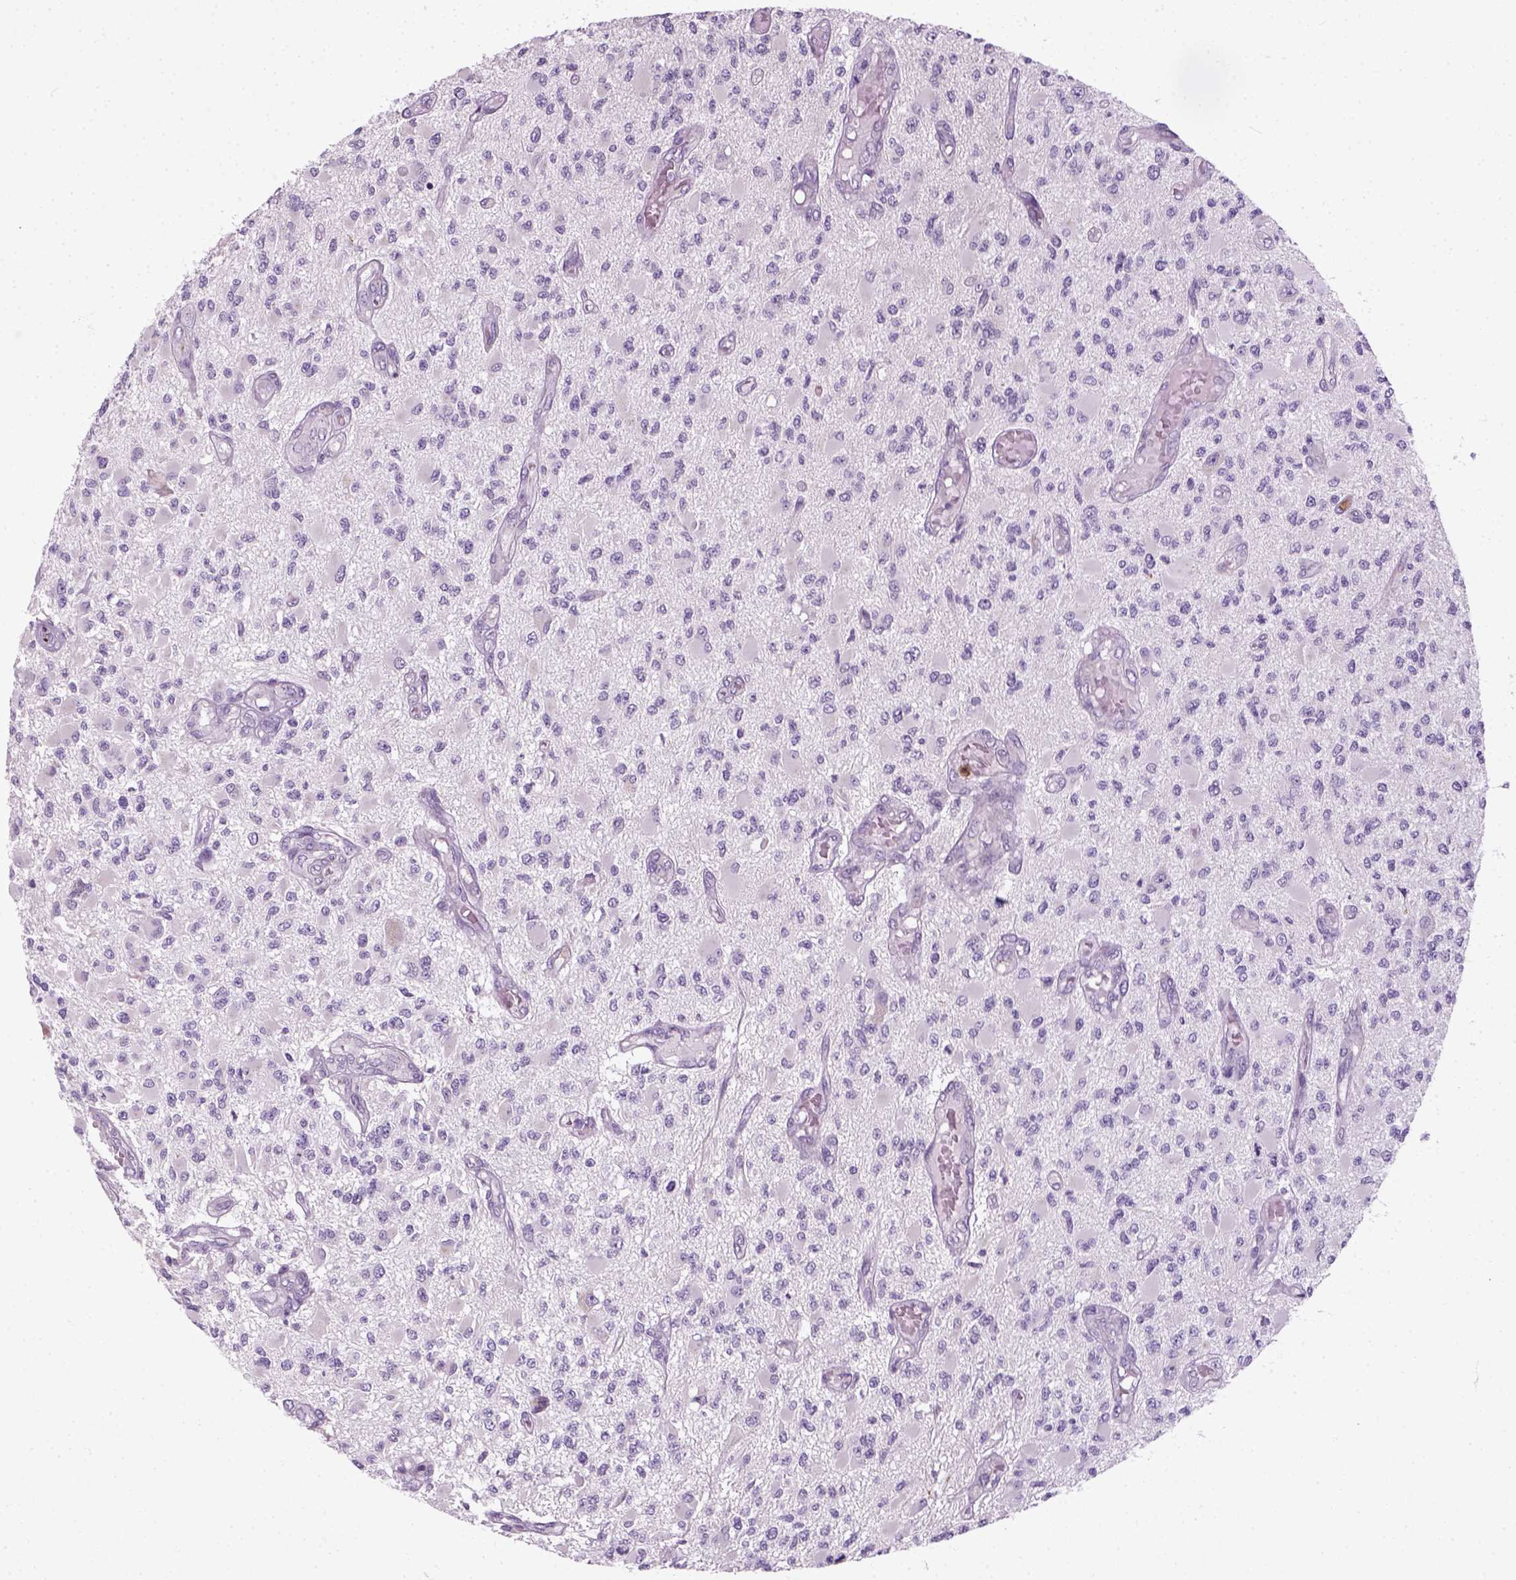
{"staining": {"intensity": "negative", "quantity": "none", "location": "none"}, "tissue": "glioma", "cell_type": "Tumor cells", "image_type": "cancer", "snomed": [{"axis": "morphology", "description": "Glioma, malignant, High grade"}, {"axis": "topography", "description": "Brain"}], "caption": "This is an immunohistochemistry photomicrograph of human malignant high-grade glioma. There is no expression in tumor cells.", "gene": "IL4", "patient": {"sex": "female", "age": 63}}